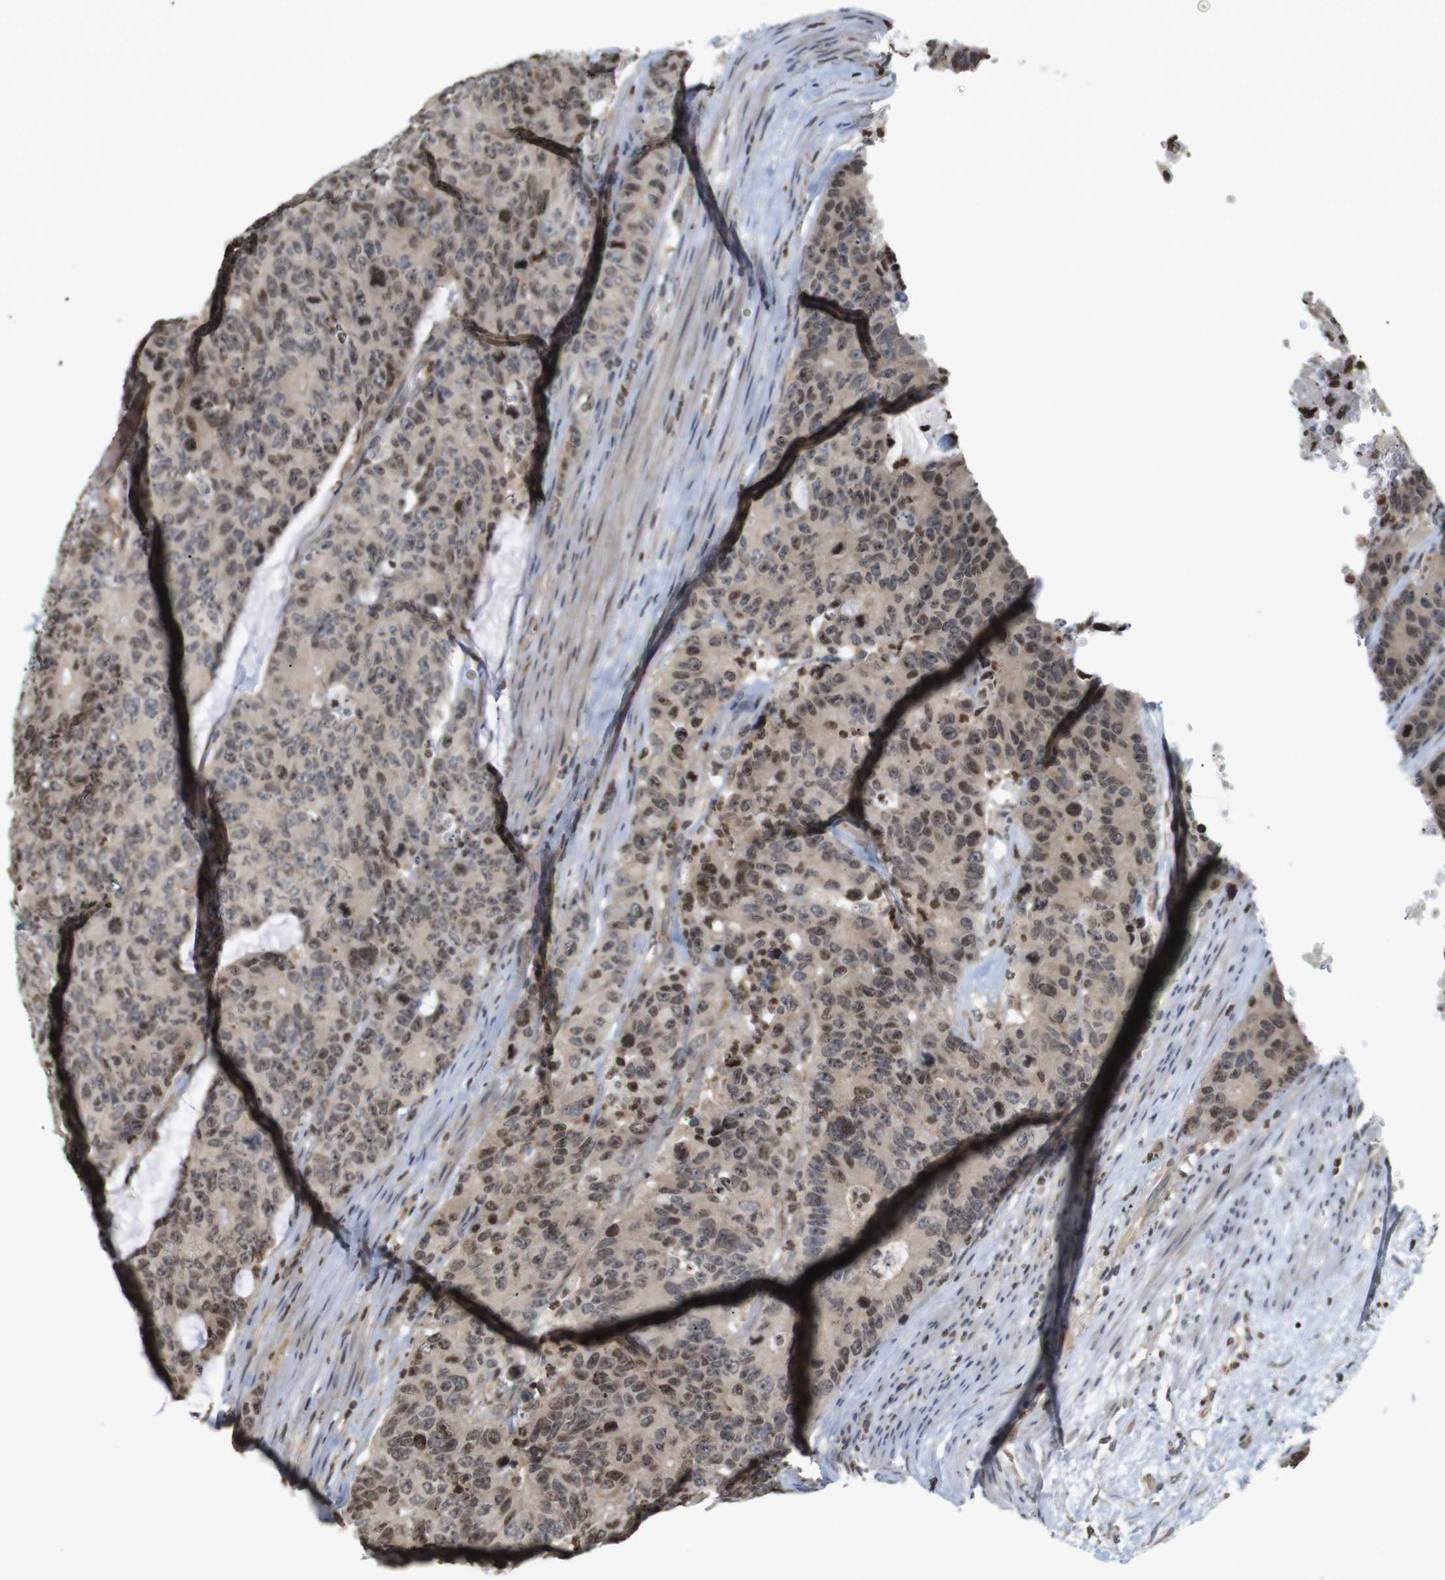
{"staining": {"intensity": "moderate", "quantity": ">75%", "location": "cytoplasmic/membranous,nuclear"}, "tissue": "colorectal cancer", "cell_type": "Tumor cells", "image_type": "cancer", "snomed": [{"axis": "morphology", "description": "Adenocarcinoma, NOS"}, {"axis": "topography", "description": "Colon"}], "caption": "Tumor cells reveal moderate cytoplasmic/membranous and nuclear expression in approximately >75% of cells in colorectal adenocarcinoma.", "gene": "MBD1", "patient": {"sex": "female", "age": 86}}